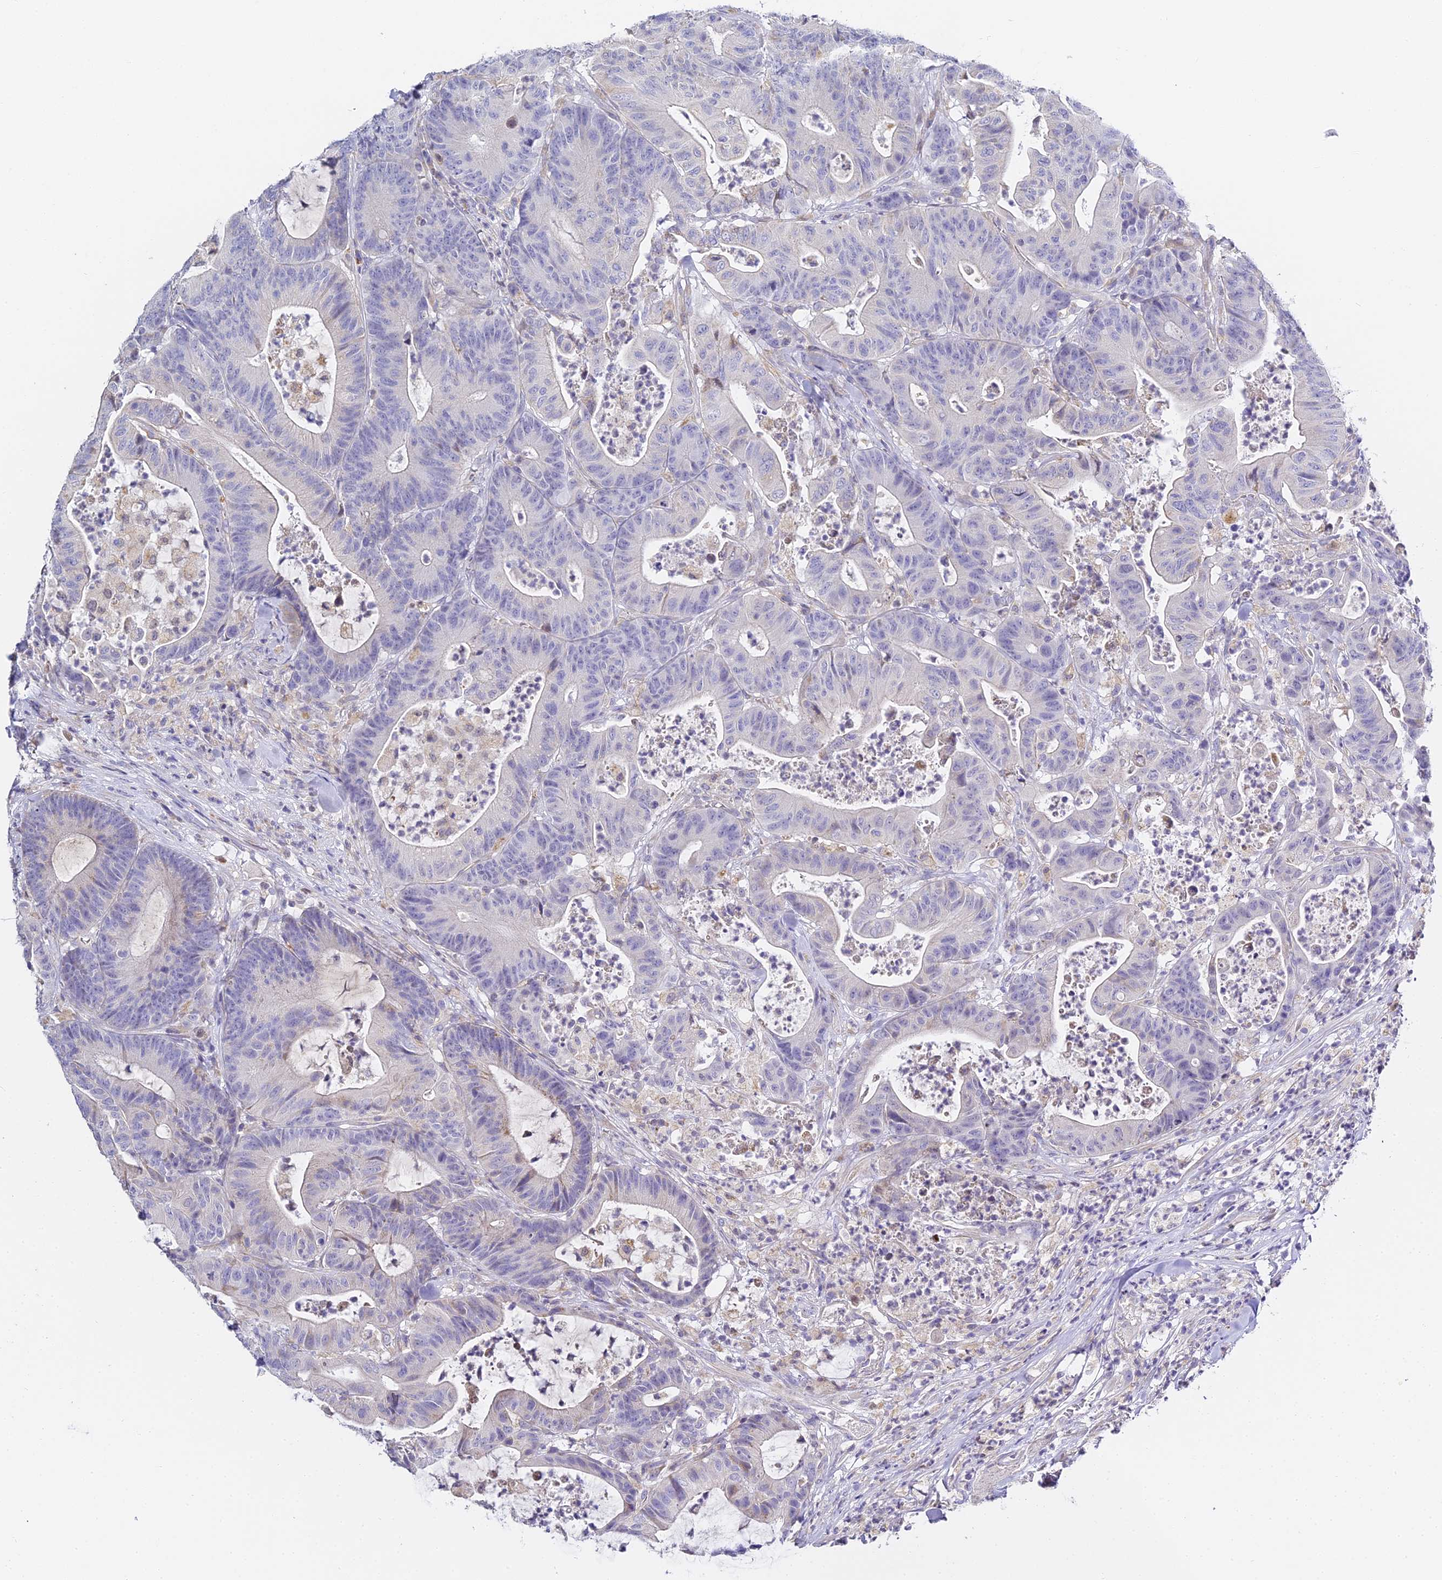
{"staining": {"intensity": "negative", "quantity": "none", "location": "none"}, "tissue": "colorectal cancer", "cell_type": "Tumor cells", "image_type": "cancer", "snomed": [{"axis": "morphology", "description": "Adenocarcinoma, NOS"}, {"axis": "topography", "description": "Colon"}], "caption": "A high-resolution photomicrograph shows IHC staining of adenocarcinoma (colorectal), which demonstrates no significant staining in tumor cells.", "gene": "SERP1", "patient": {"sex": "female", "age": 84}}